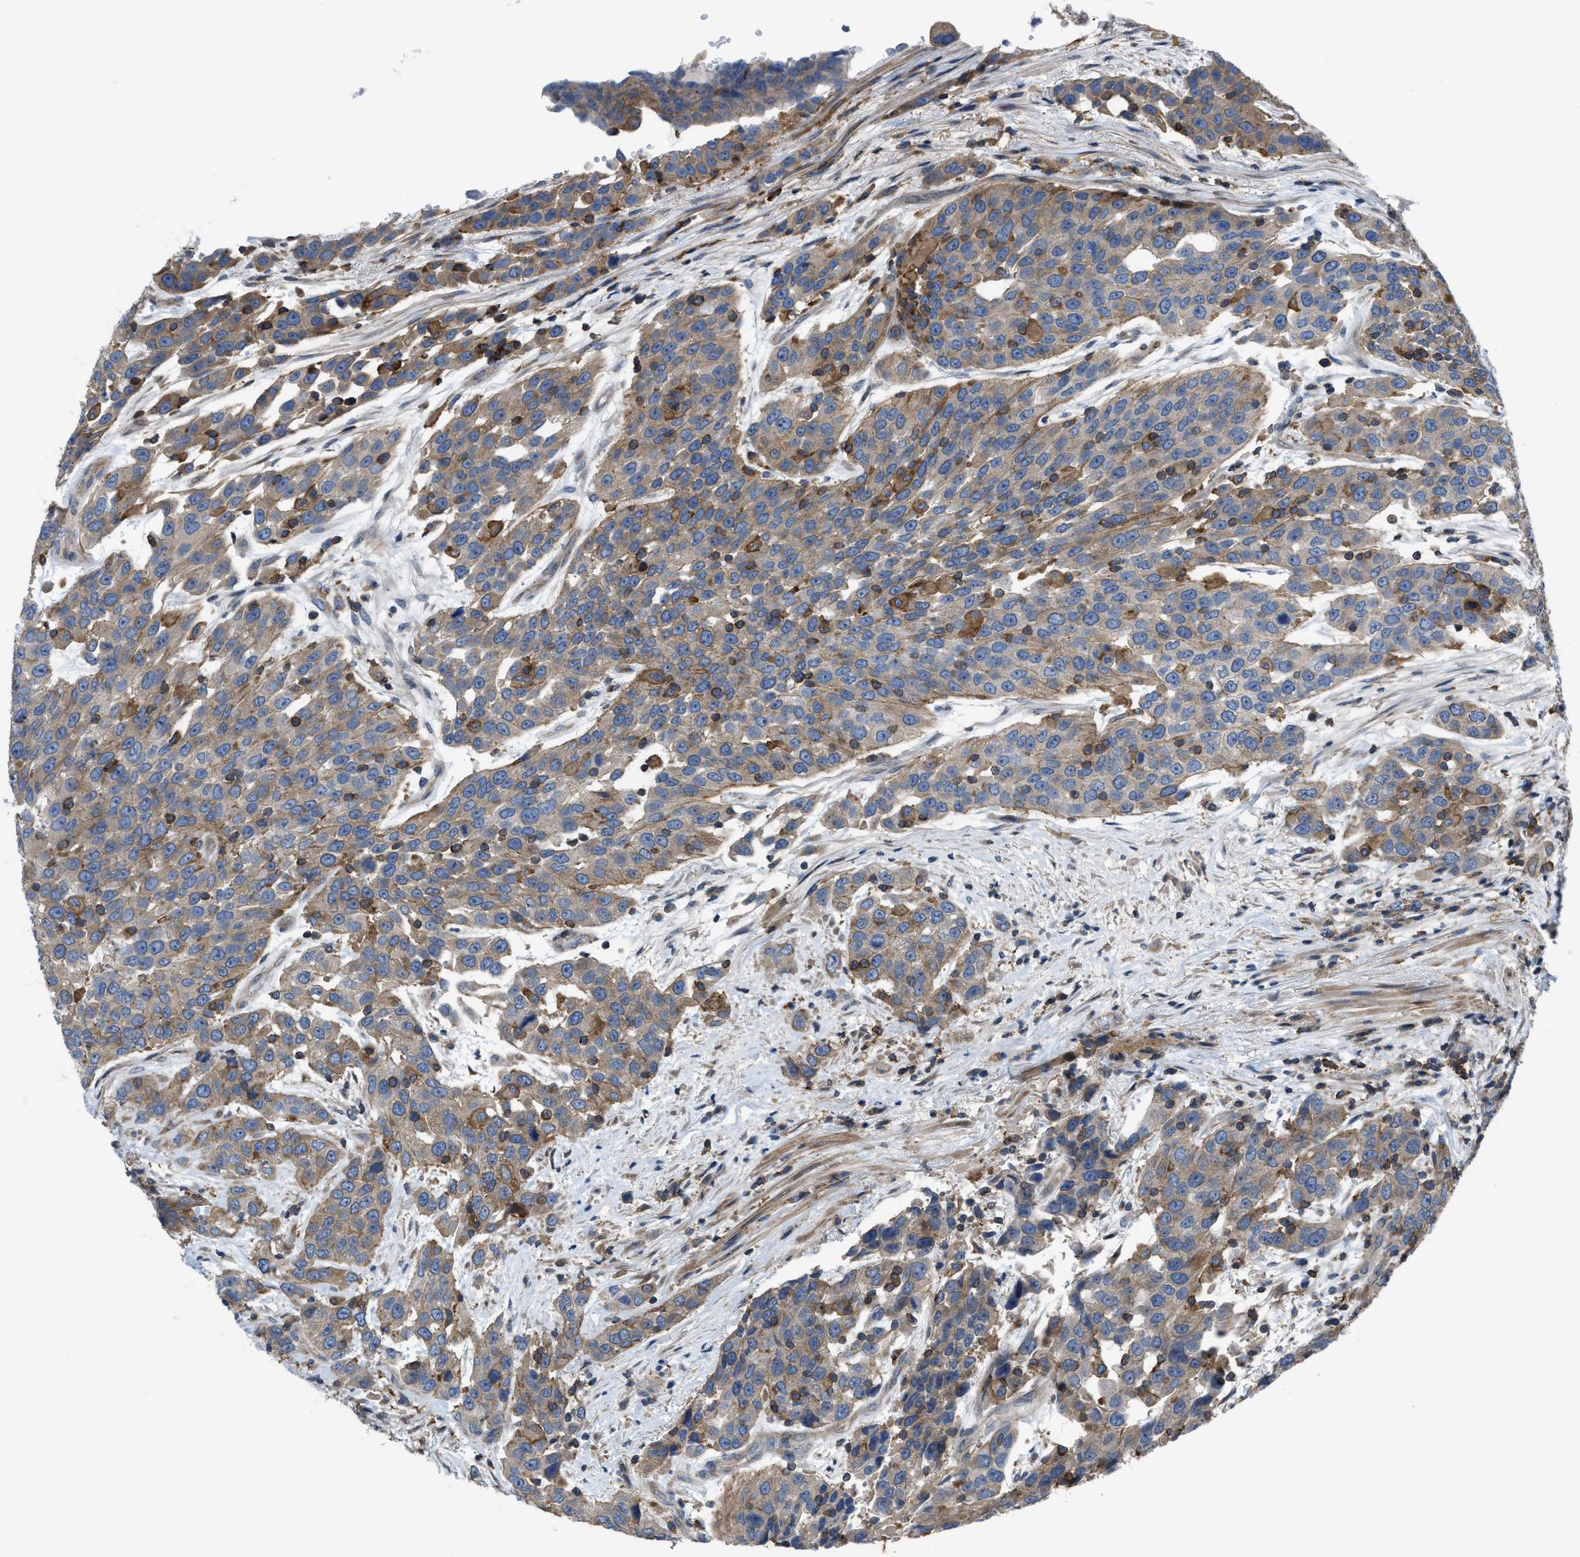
{"staining": {"intensity": "weak", "quantity": ">75%", "location": "cytoplasmic/membranous"}, "tissue": "urothelial cancer", "cell_type": "Tumor cells", "image_type": "cancer", "snomed": [{"axis": "morphology", "description": "Urothelial carcinoma, High grade"}, {"axis": "topography", "description": "Urinary bladder"}], "caption": "Tumor cells reveal low levels of weak cytoplasmic/membranous staining in about >75% of cells in high-grade urothelial carcinoma.", "gene": "MYO18A", "patient": {"sex": "female", "age": 80}}